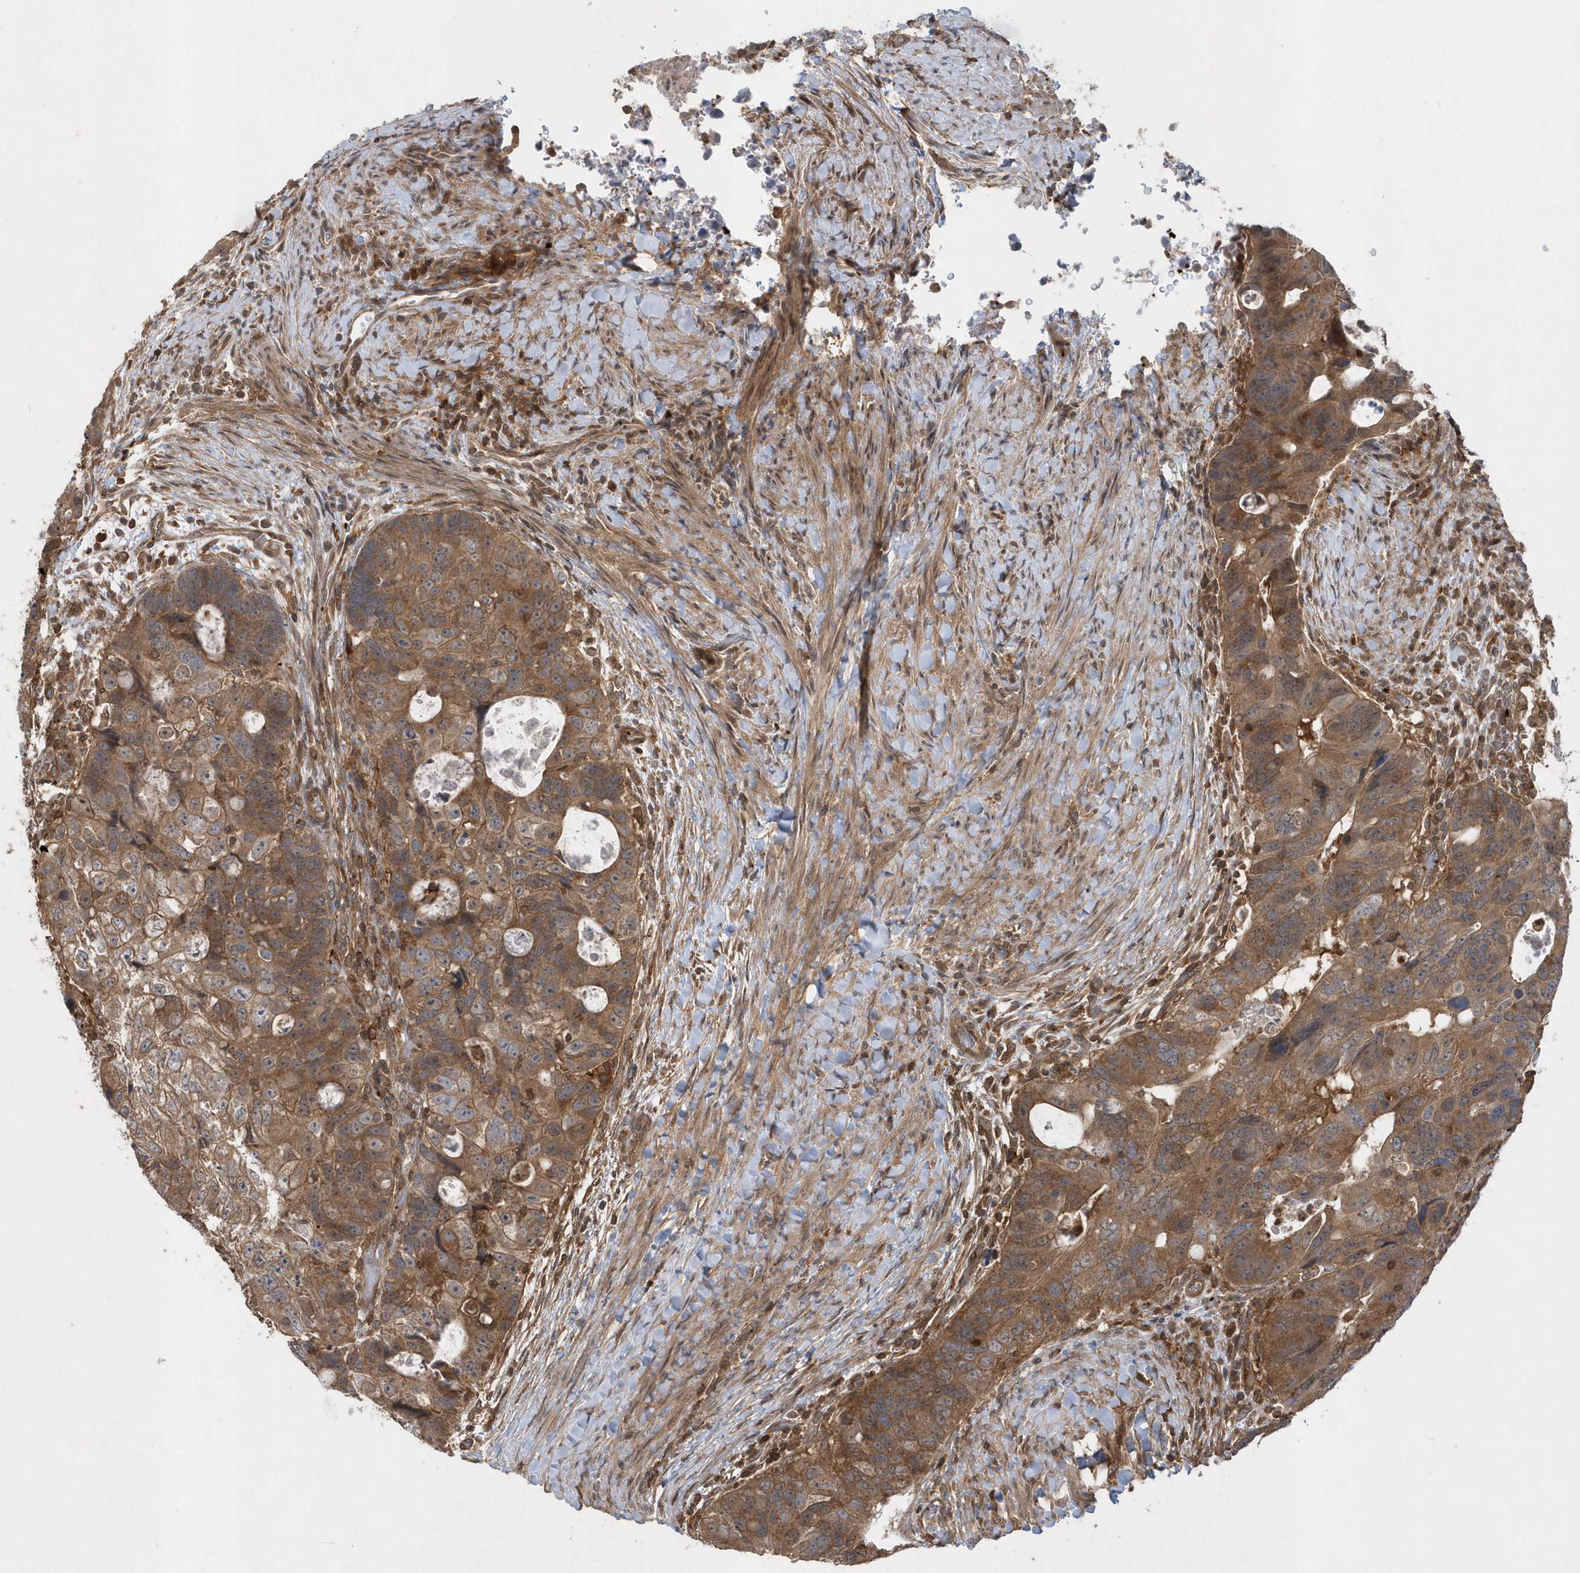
{"staining": {"intensity": "moderate", "quantity": ">75%", "location": "cytoplasmic/membranous,nuclear"}, "tissue": "colorectal cancer", "cell_type": "Tumor cells", "image_type": "cancer", "snomed": [{"axis": "morphology", "description": "Adenocarcinoma, NOS"}, {"axis": "topography", "description": "Rectum"}], "caption": "Protein expression analysis of colorectal cancer (adenocarcinoma) exhibits moderate cytoplasmic/membranous and nuclear staining in approximately >75% of tumor cells. The protein of interest is stained brown, and the nuclei are stained in blue (DAB IHC with brightfield microscopy, high magnification).", "gene": "ACYP1", "patient": {"sex": "male", "age": 59}}